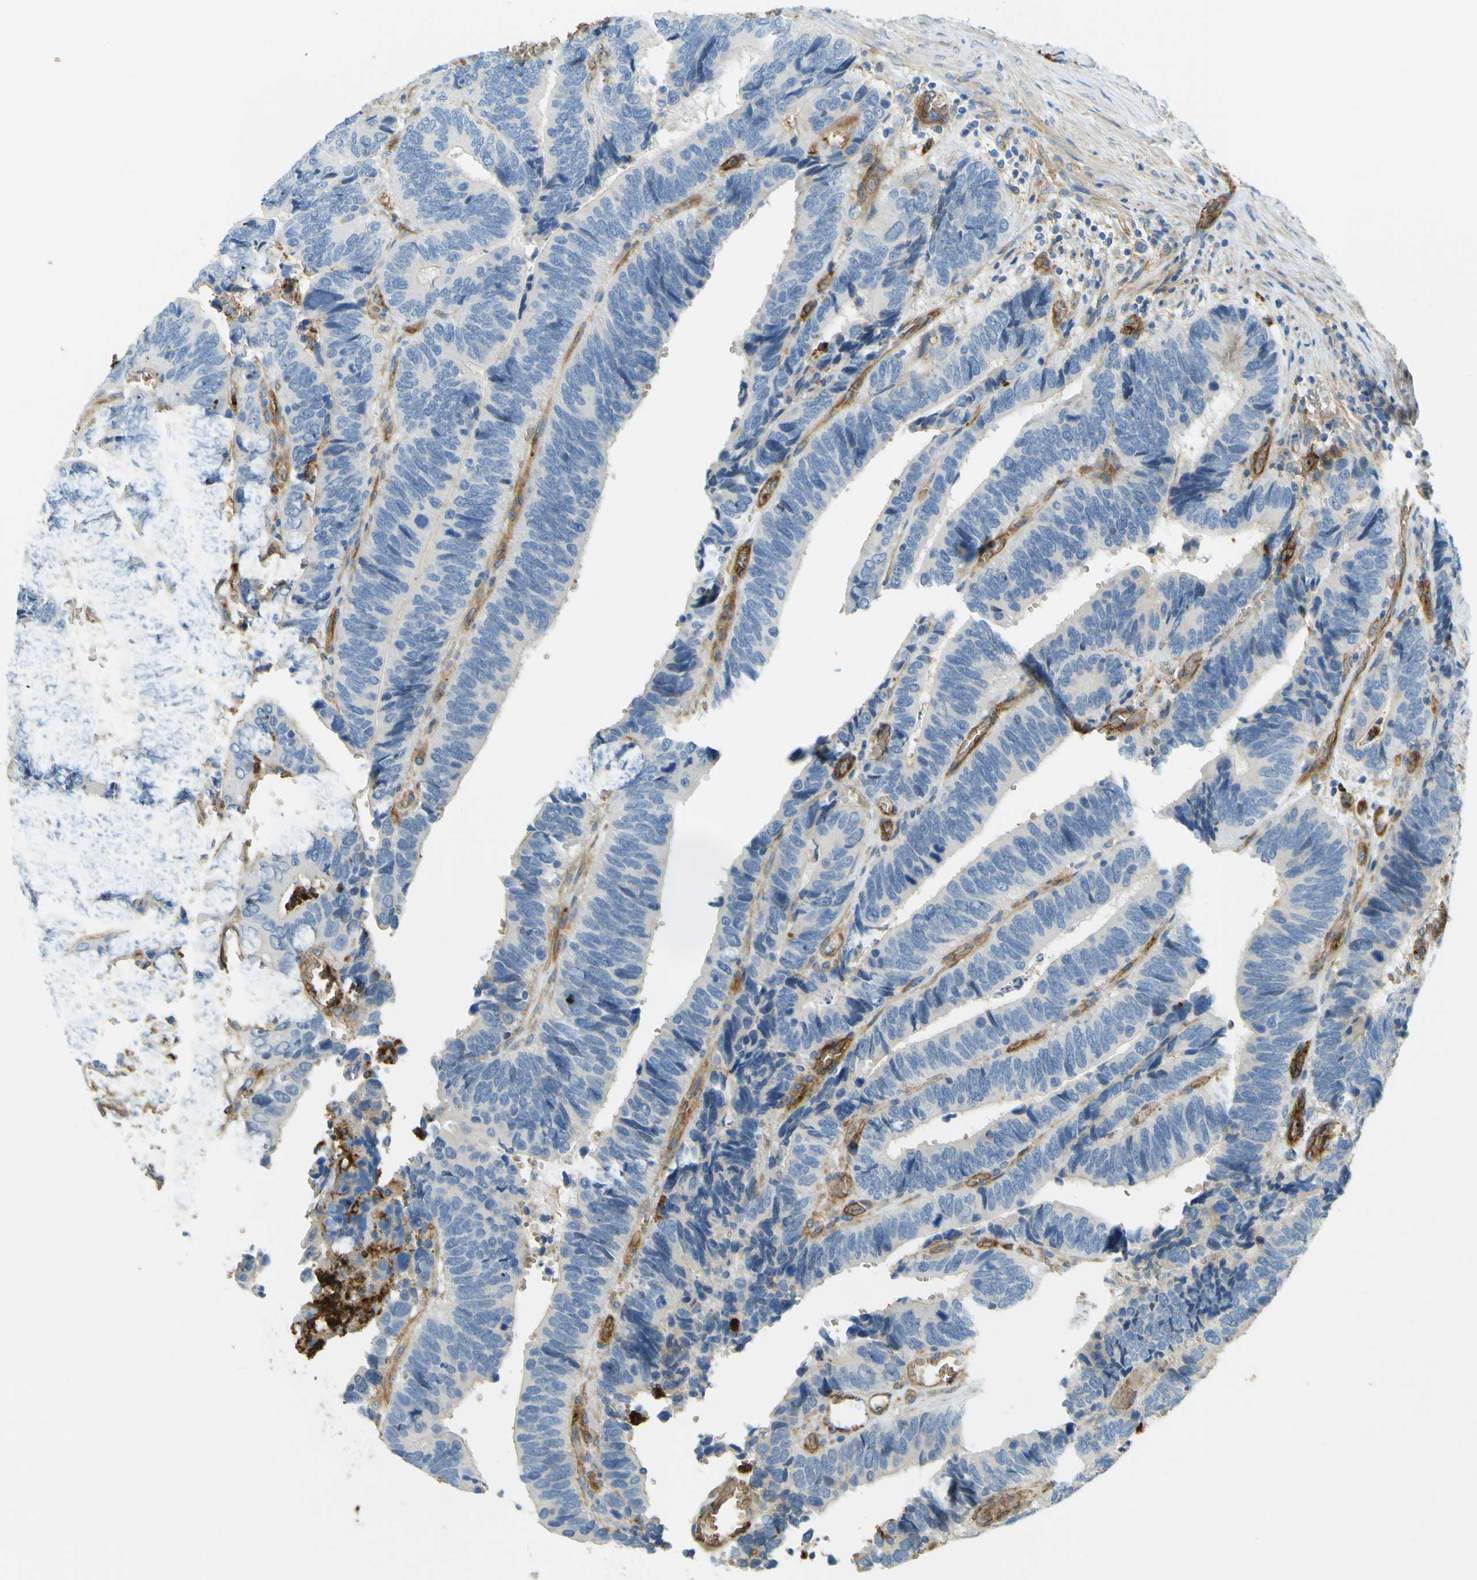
{"staining": {"intensity": "negative", "quantity": "none", "location": "none"}, "tissue": "colorectal cancer", "cell_type": "Tumor cells", "image_type": "cancer", "snomed": [{"axis": "morphology", "description": "Adenocarcinoma, NOS"}, {"axis": "topography", "description": "Colon"}], "caption": "Immunohistochemistry image of neoplastic tissue: adenocarcinoma (colorectal) stained with DAB (3,3'-diaminobenzidine) exhibits no significant protein positivity in tumor cells. (DAB immunohistochemistry visualized using brightfield microscopy, high magnification).", "gene": "PLXDC1", "patient": {"sex": "male", "age": 72}}